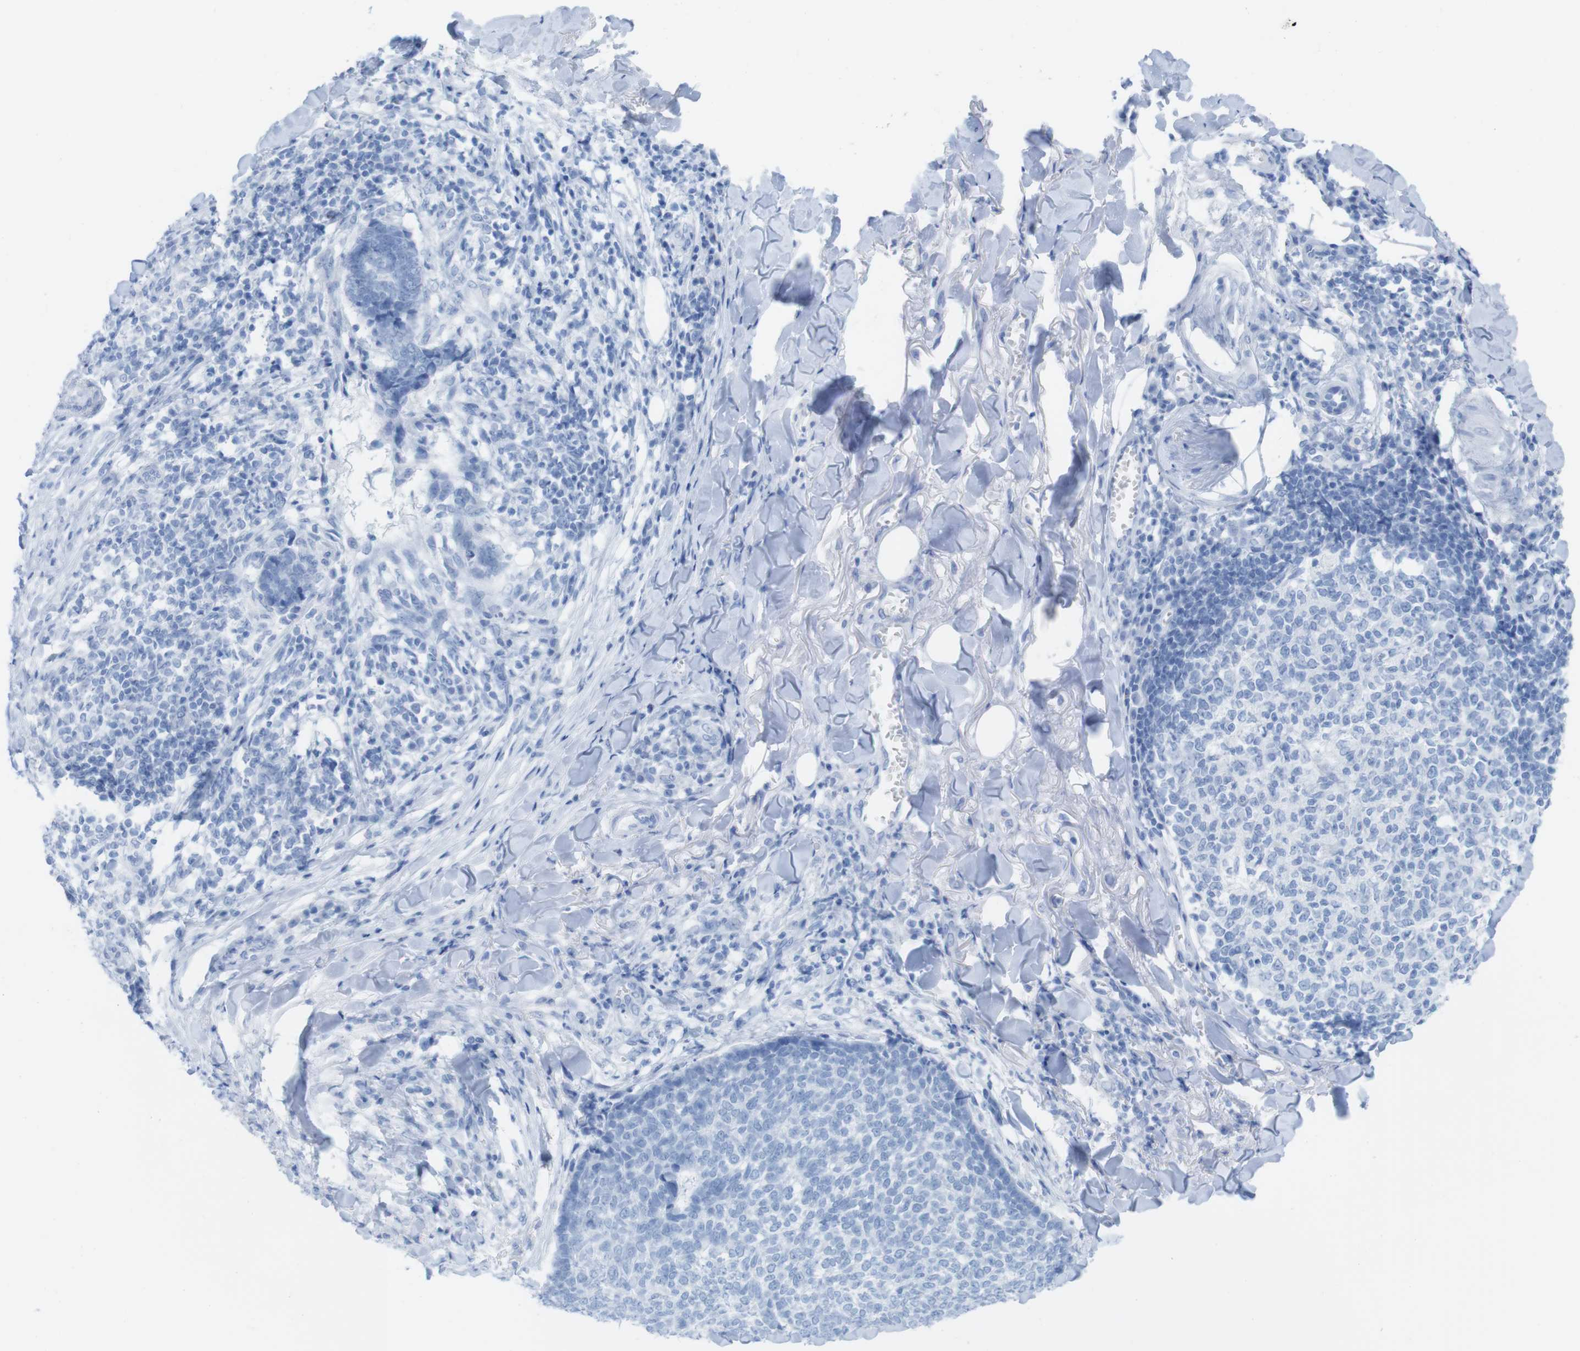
{"staining": {"intensity": "negative", "quantity": "none", "location": "none"}, "tissue": "skin cancer", "cell_type": "Tumor cells", "image_type": "cancer", "snomed": [{"axis": "morphology", "description": "Basal cell carcinoma"}, {"axis": "topography", "description": "Skin"}], "caption": "The image exhibits no staining of tumor cells in basal cell carcinoma (skin).", "gene": "MYH7", "patient": {"sex": "male", "age": 84}}